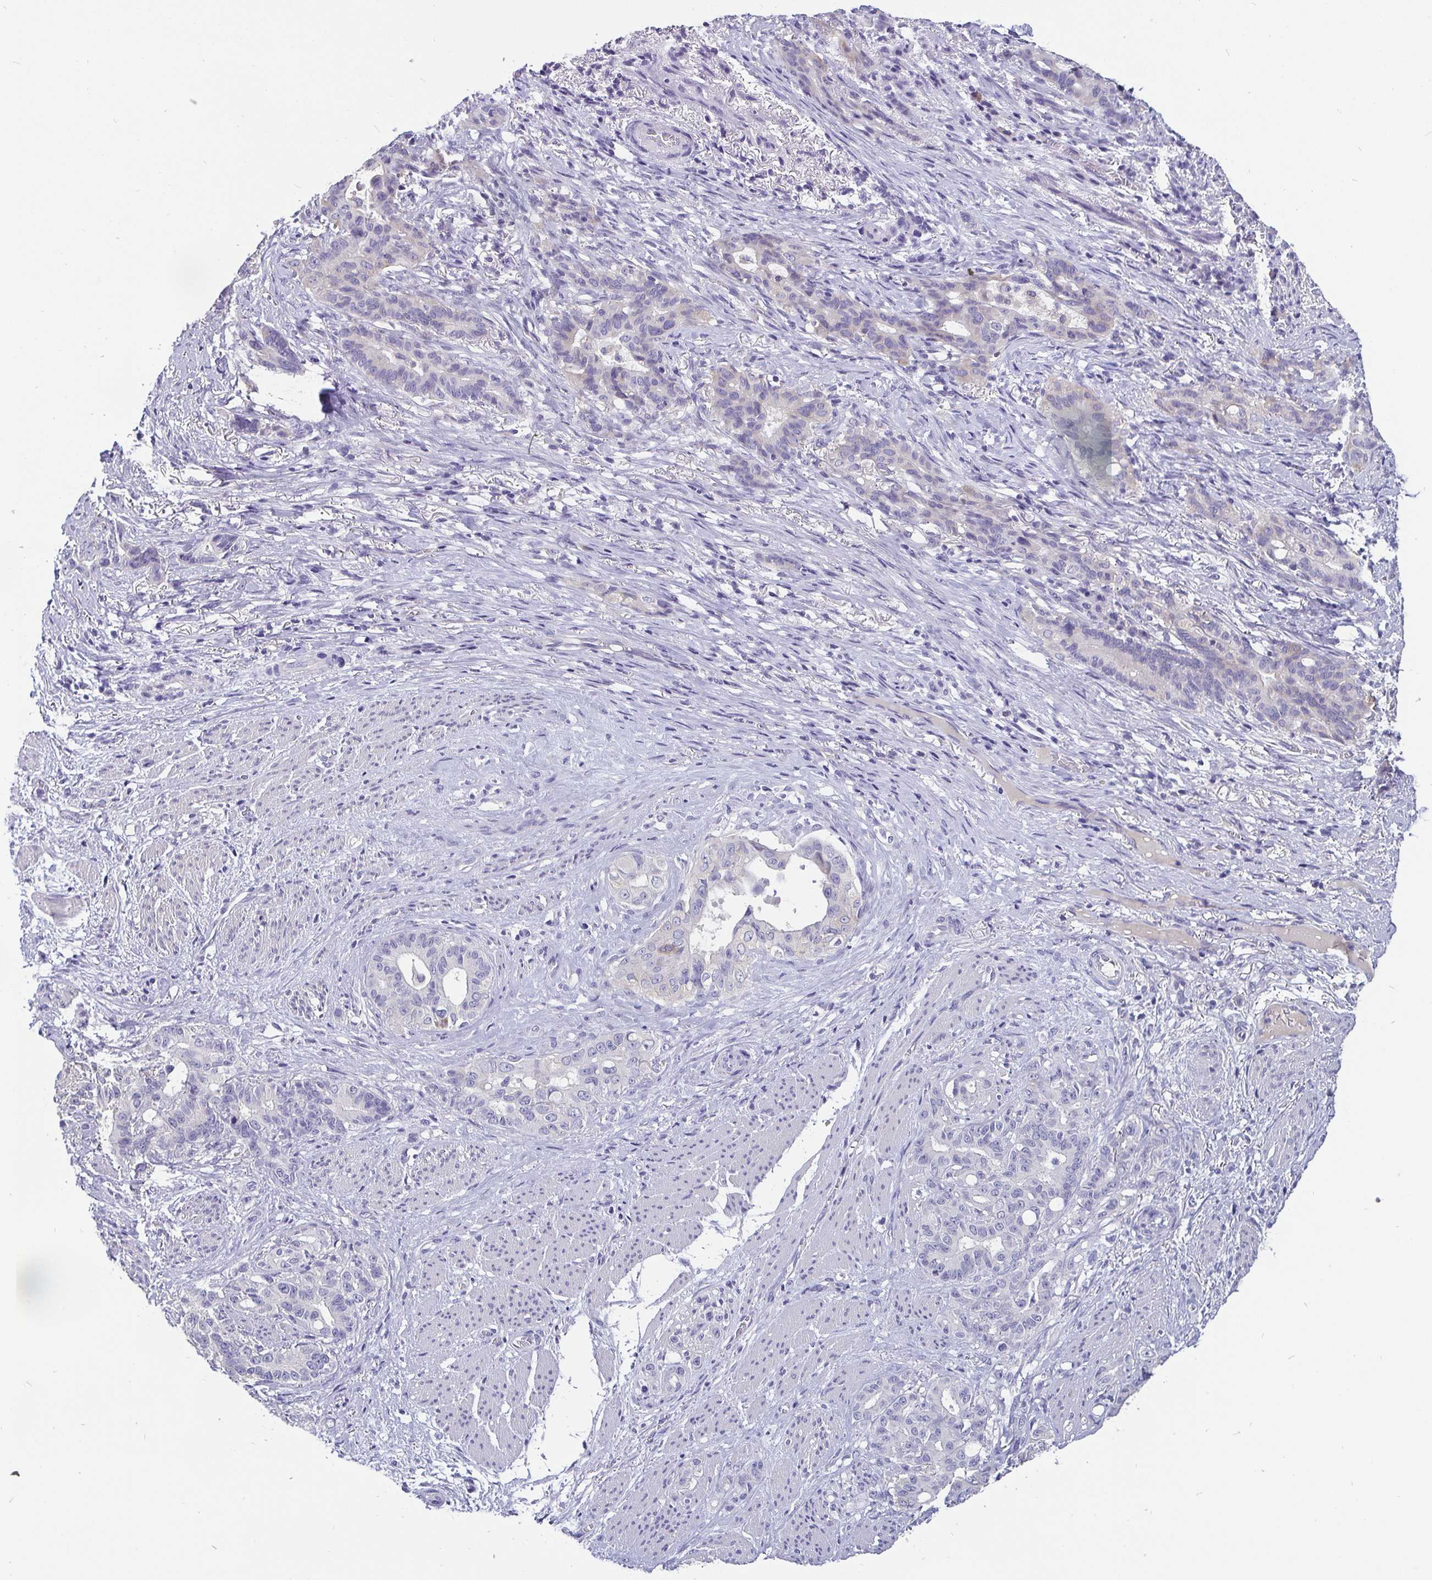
{"staining": {"intensity": "negative", "quantity": "none", "location": "none"}, "tissue": "stomach cancer", "cell_type": "Tumor cells", "image_type": "cancer", "snomed": [{"axis": "morphology", "description": "Normal tissue, NOS"}, {"axis": "morphology", "description": "Adenocarcinoma, NOS"}, {"axis": "topography", "description": "Esophagus"}, {"axis": "topography", "description": "Stomach, upper"}], "caption": "DAB immunohistochemical staining of human stomach cancer shows no significant positivity in tumor cells.", "gene": "ADAMTS6", "patient": {"sex": "male", "age": 62}}